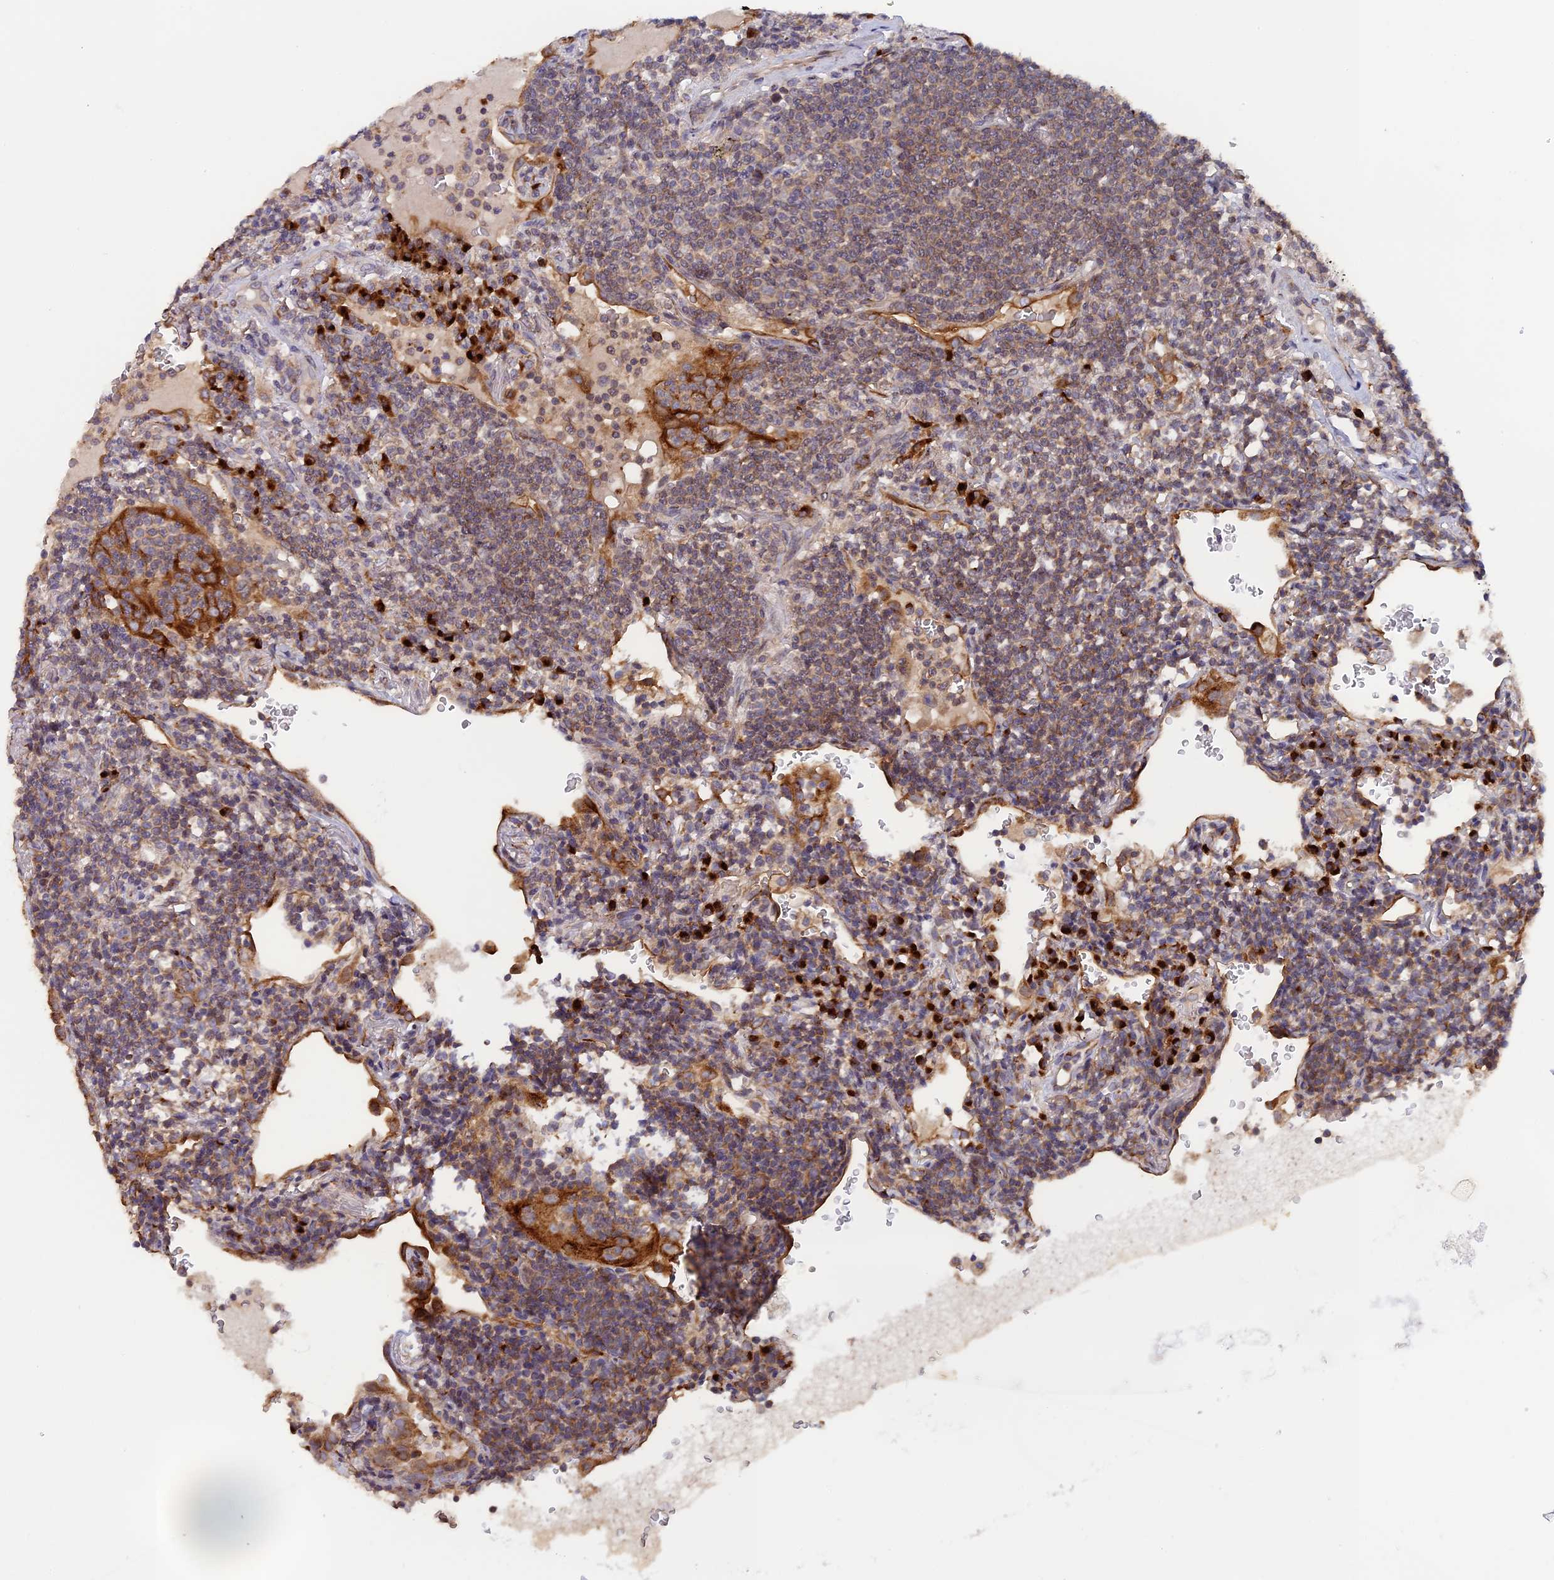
{"staining": {"intensity": "moderate", "quantity": "25%-75%", "location": "cytoplasmic/membranous"}, "tissue": "lymphoma", "cell_type": "Tumor cells", "image_type": "cancer", "snomed": [{"axis": "morphology", "description": "Malignant lymphoma, non-Hodgkin's type, Low grade"}, {"axis": "topography", "description": "Lung"}], "caption": "DAB immunohistochemical staining of lymphoma shows moderate cytoplasmic/membranous protein staining in about 25%-75% of tumor cells.", "gene": "SNX17", "patient": {"sex": "female", "age": 71}}